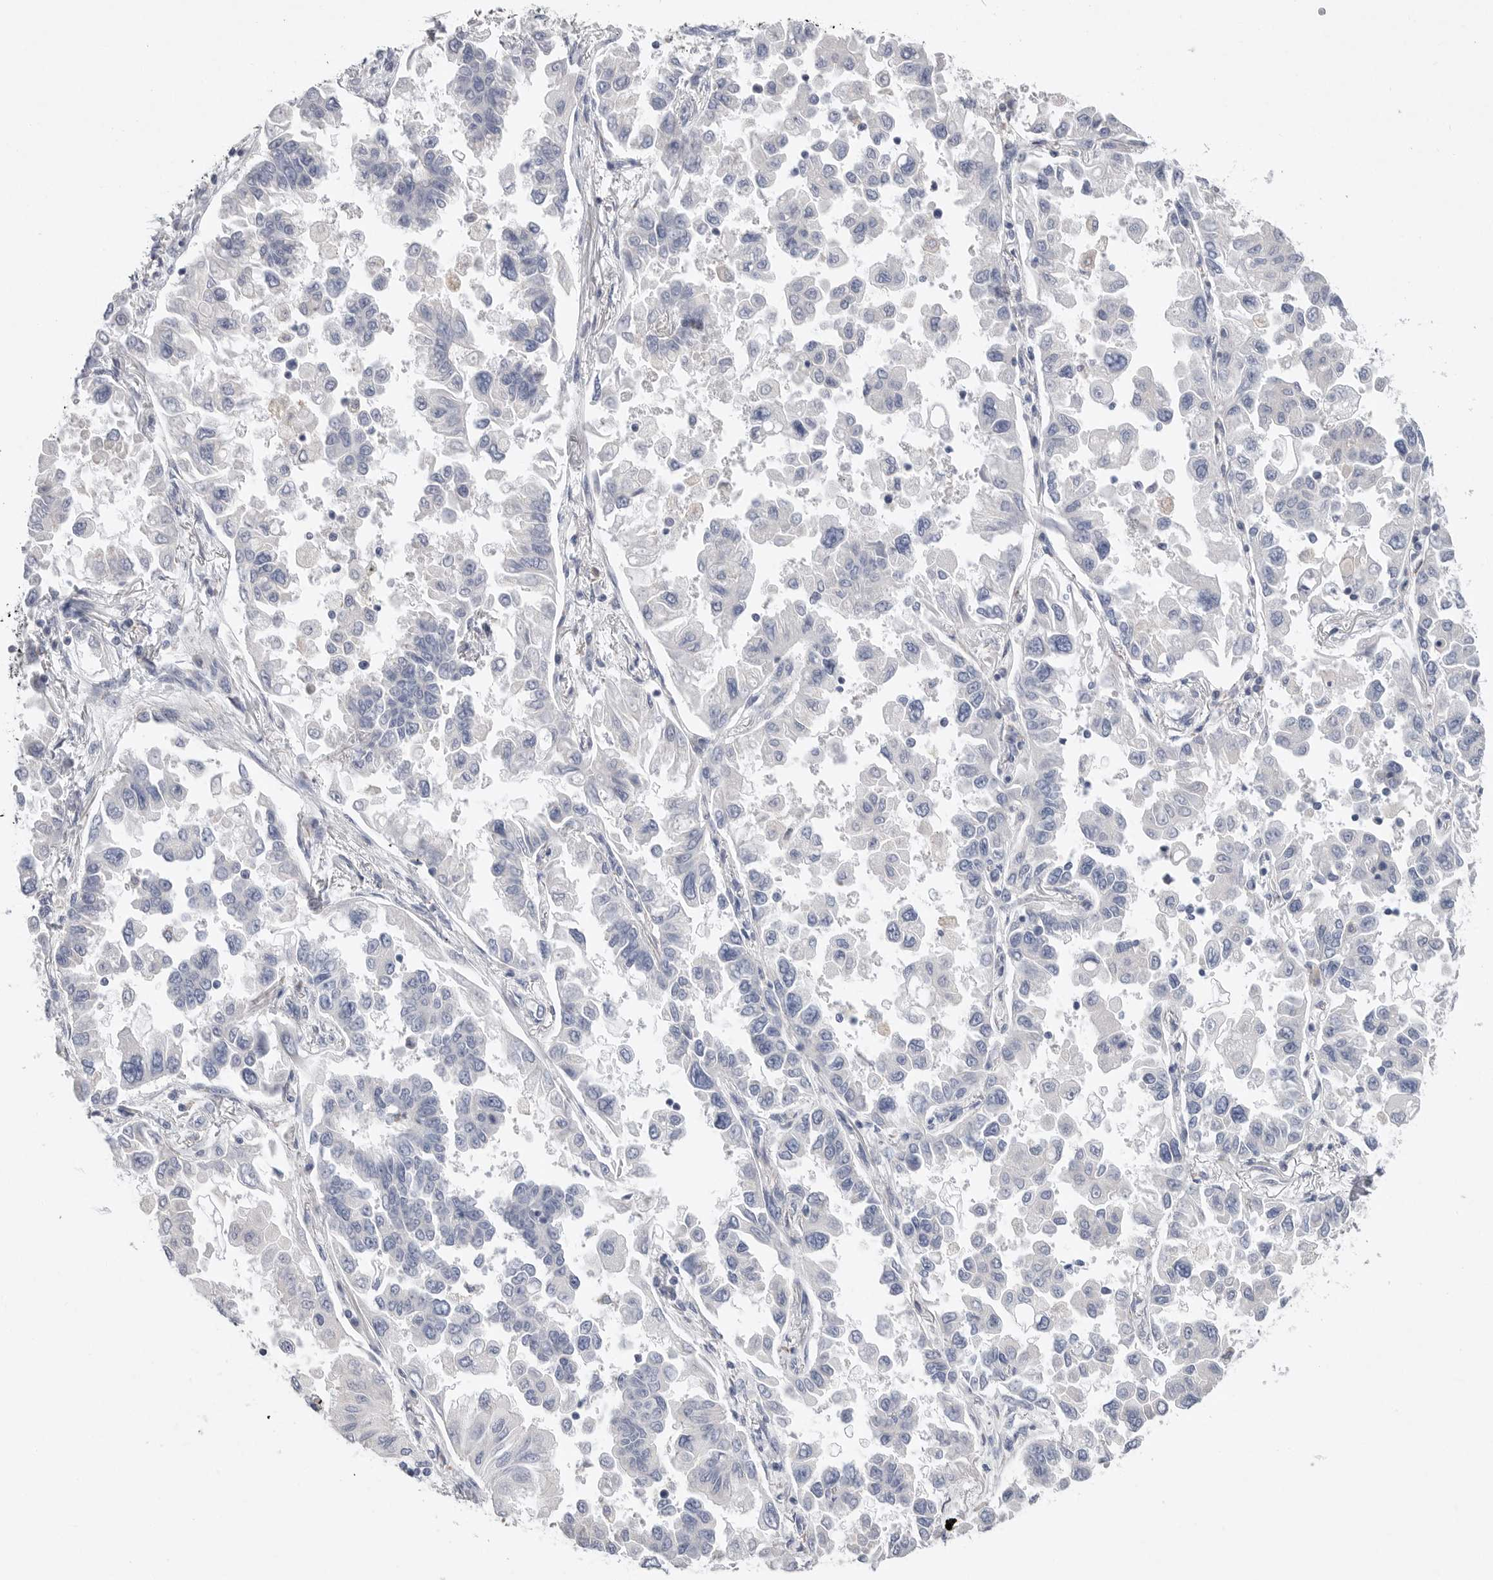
{"staining": {"intensity": "negative", "quantity": "none", "location": "none"}, "tissue": "lung cancer", "cell_type": "Tumor cells", "image_type": "cancer", "snomed": [{"axis": "morphology", "description": "Adenocarcinoma, NOS"}, {"axis": "topography", "description": "Lung"}], "caption": "IHC image of lung cancer (adenocarcinoma) stained for a protein (brown), which reveals no expression in tumor cells.", "gene": "CAMK2B", "patient": {"sex": "female", "age": 67}}